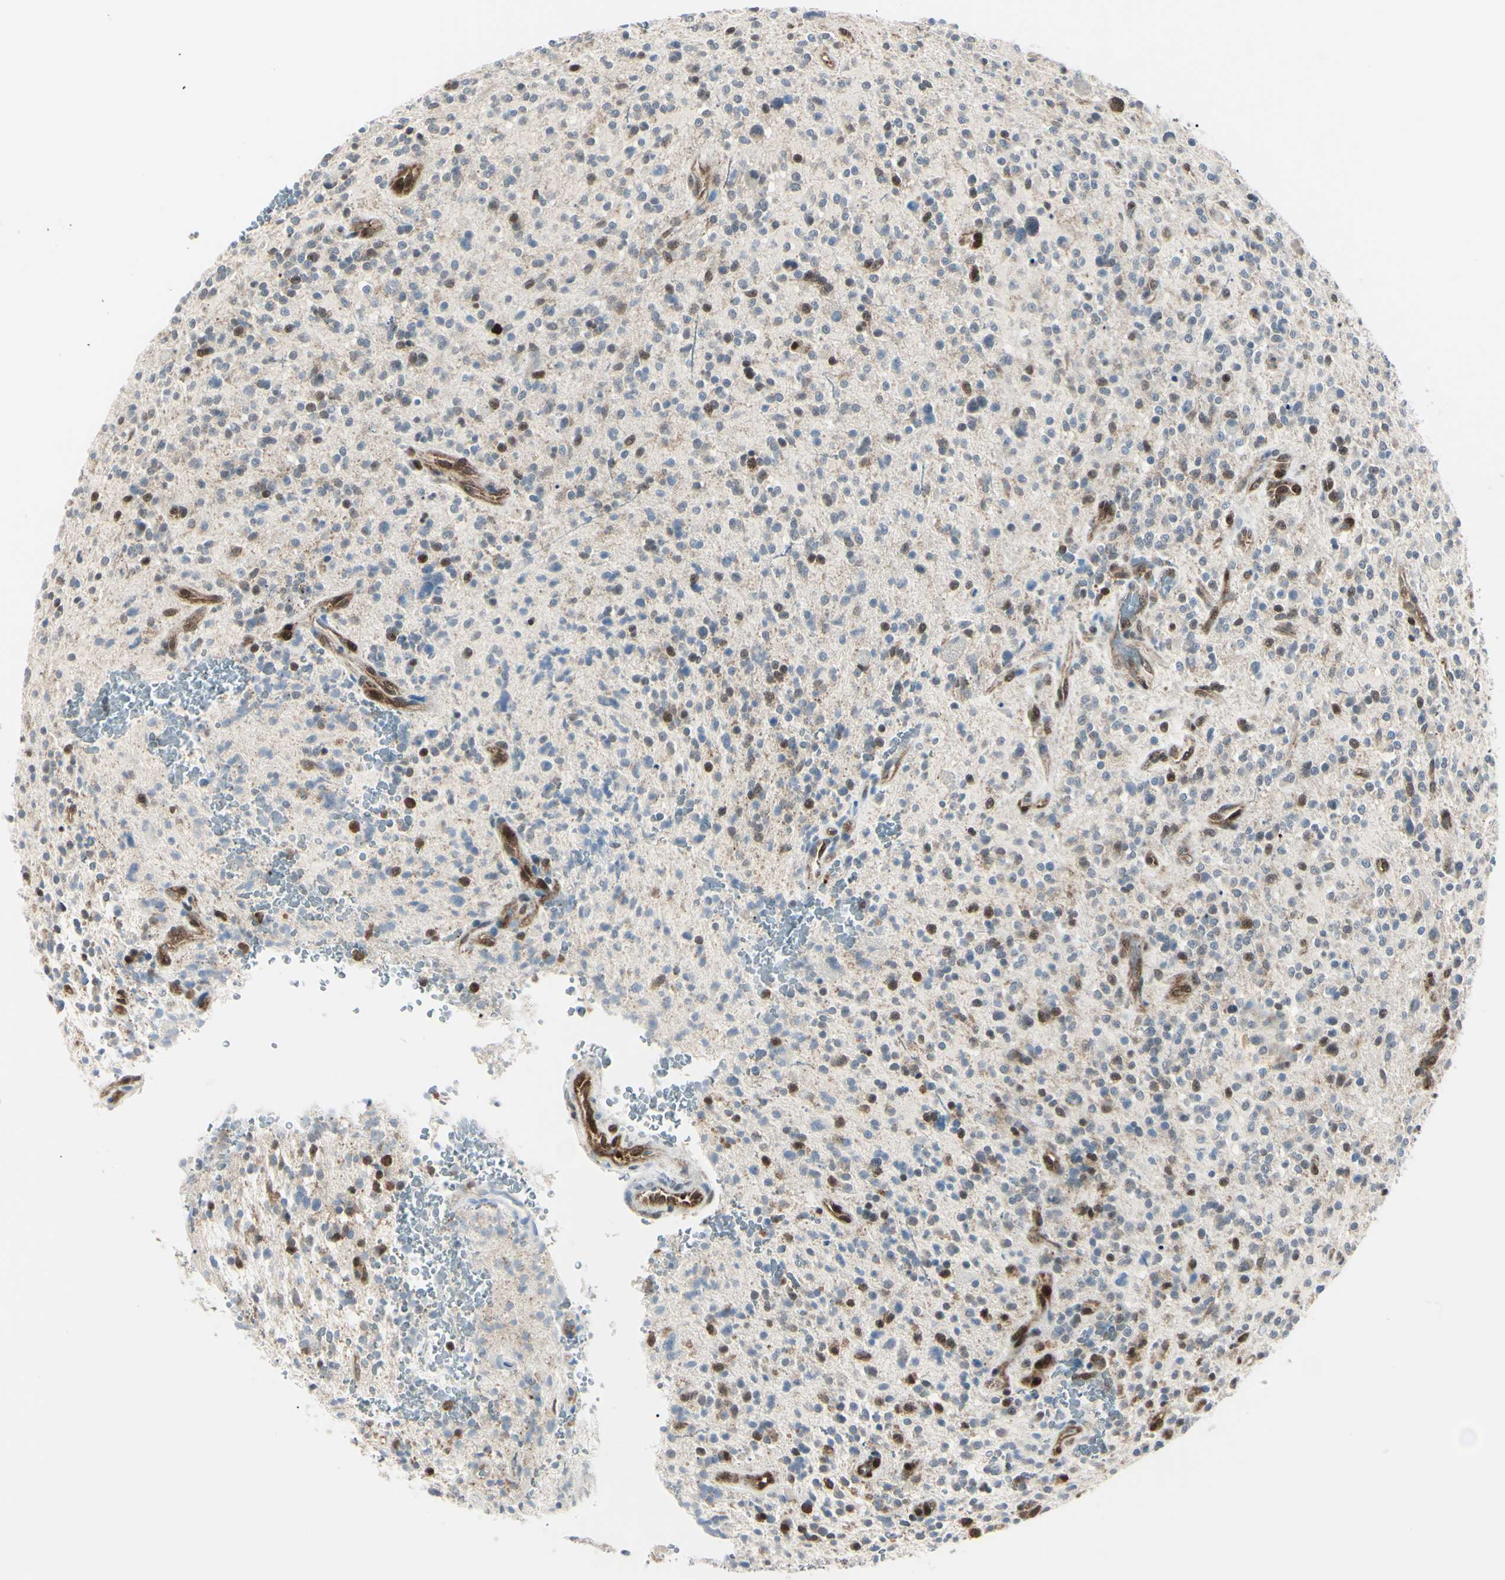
{"staining": {"intensity": "strong", "quantity": "25%-75%", "location": "cytoplasmic/membranous,nuclear"}, "tissue": "glioma", "cell_type": "Tumor cells", "image_type": "cancer", "snomed": [{"axis": "morphology", "description": "Glioma, malignant, High grade"}, {"axis": "topography", "description": "Brain"}], "caption": "IHC of human malignant glioma (high-grade) displays high levels of strong cytoplasmic/membranous and nuclear staining in approximately 25%-75% of tumor cells. The protein is stained brown, and the nuclei are stained in blue (DAB (3,3'-diaminobenzidine) IHC with brightfield microscopy, high magnification).", "gene": "PGK1", "patient": {"sex": "male", "age": 48}}